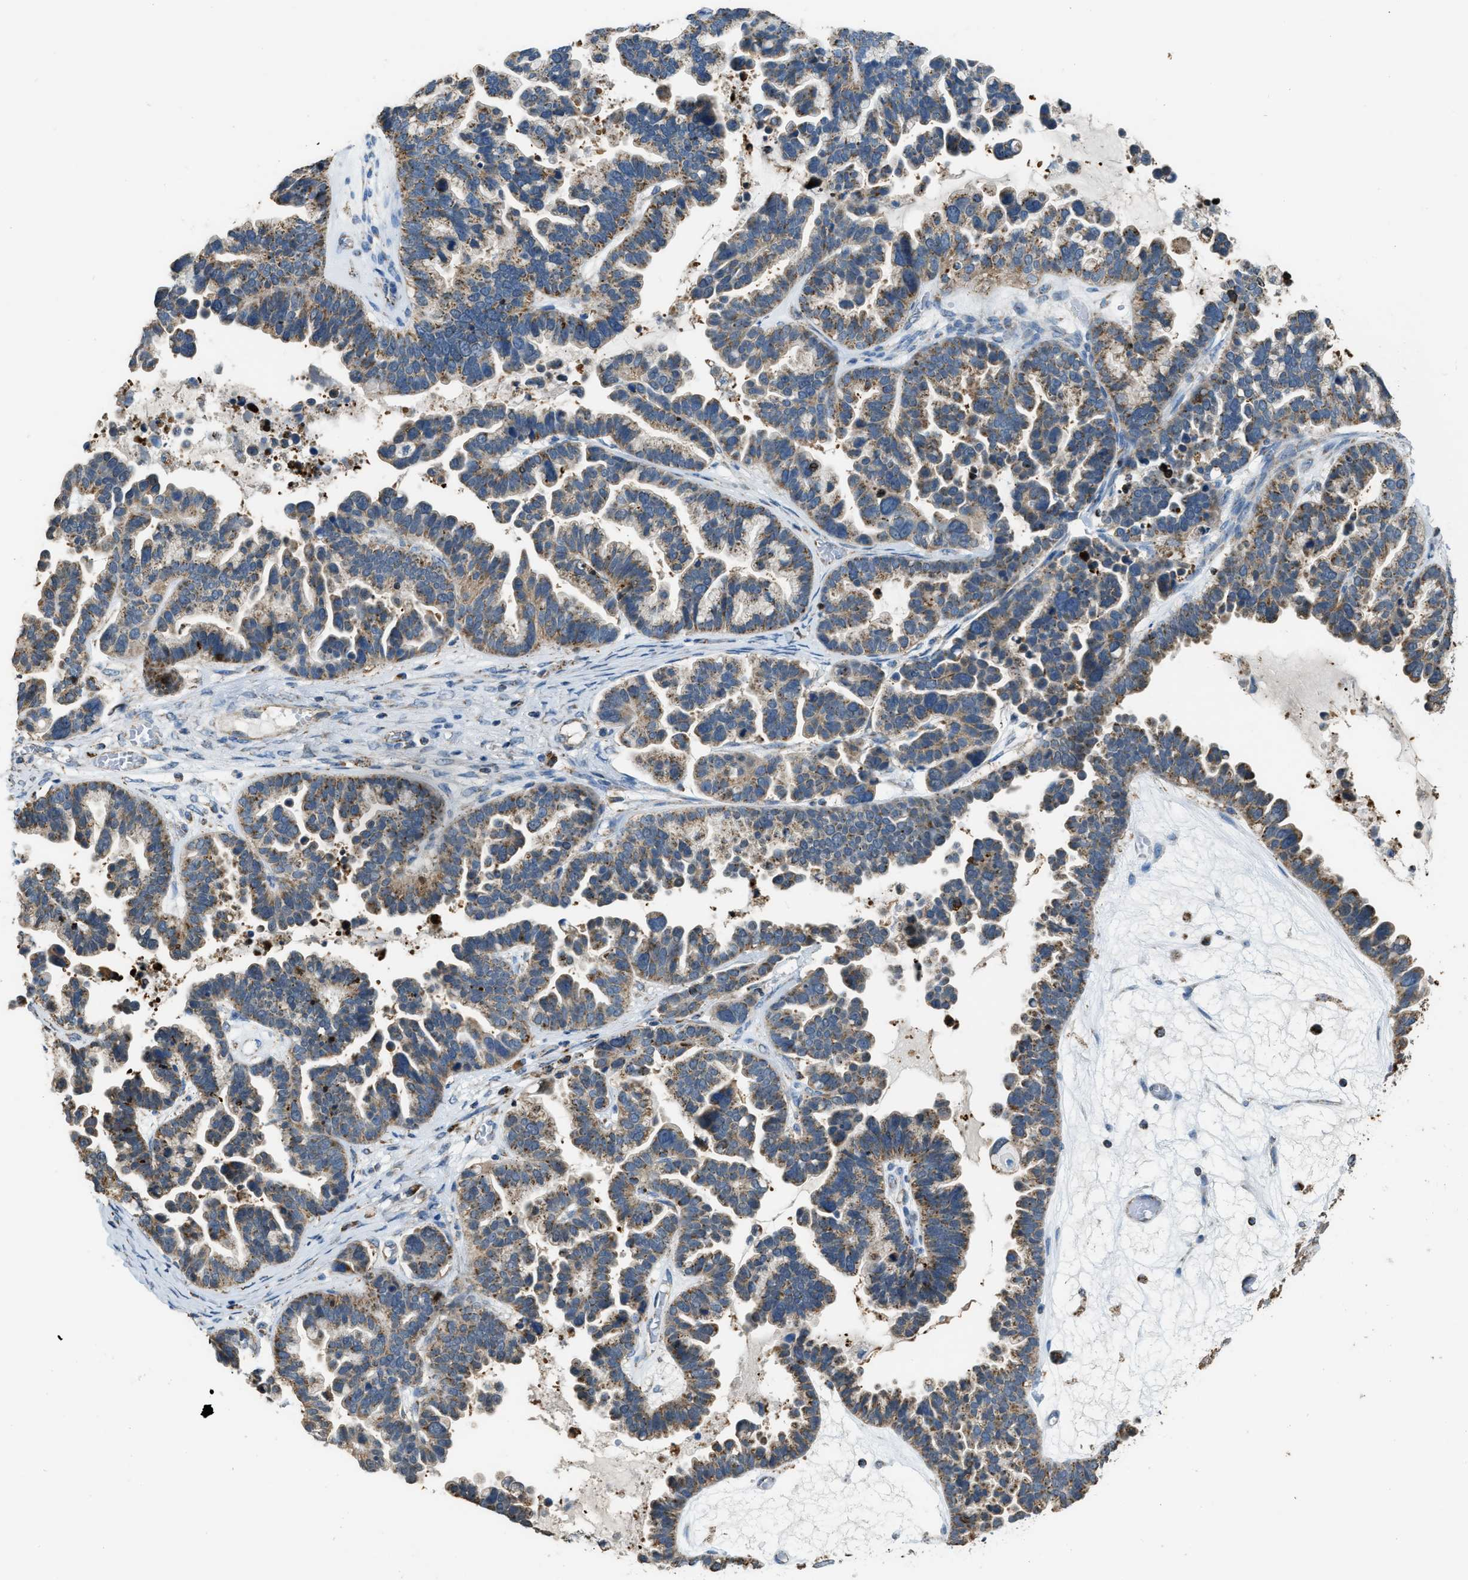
{"staining": {"intensity": "weak", "quantity": ">75%", "location": "cytoplasmic/membranous"}, "tissue": "ovarian cancer", "cell_type": "Tumor cells", "image_type": "cancer", "snomed": [{"axis": "morphology", "description": "Cystadenocarcinoma, serous, NOS"}, {"axis": "topography", "description": "Ovary"}], "caption": "There is low levels of weak cytoplasmic/membranous positivity in tumor cells of ovarian cancer, as demonstrated by immunohistochemical staining (brown color).", "gene": "ETFB", "patient": {"sex": "female", "age": 56}}